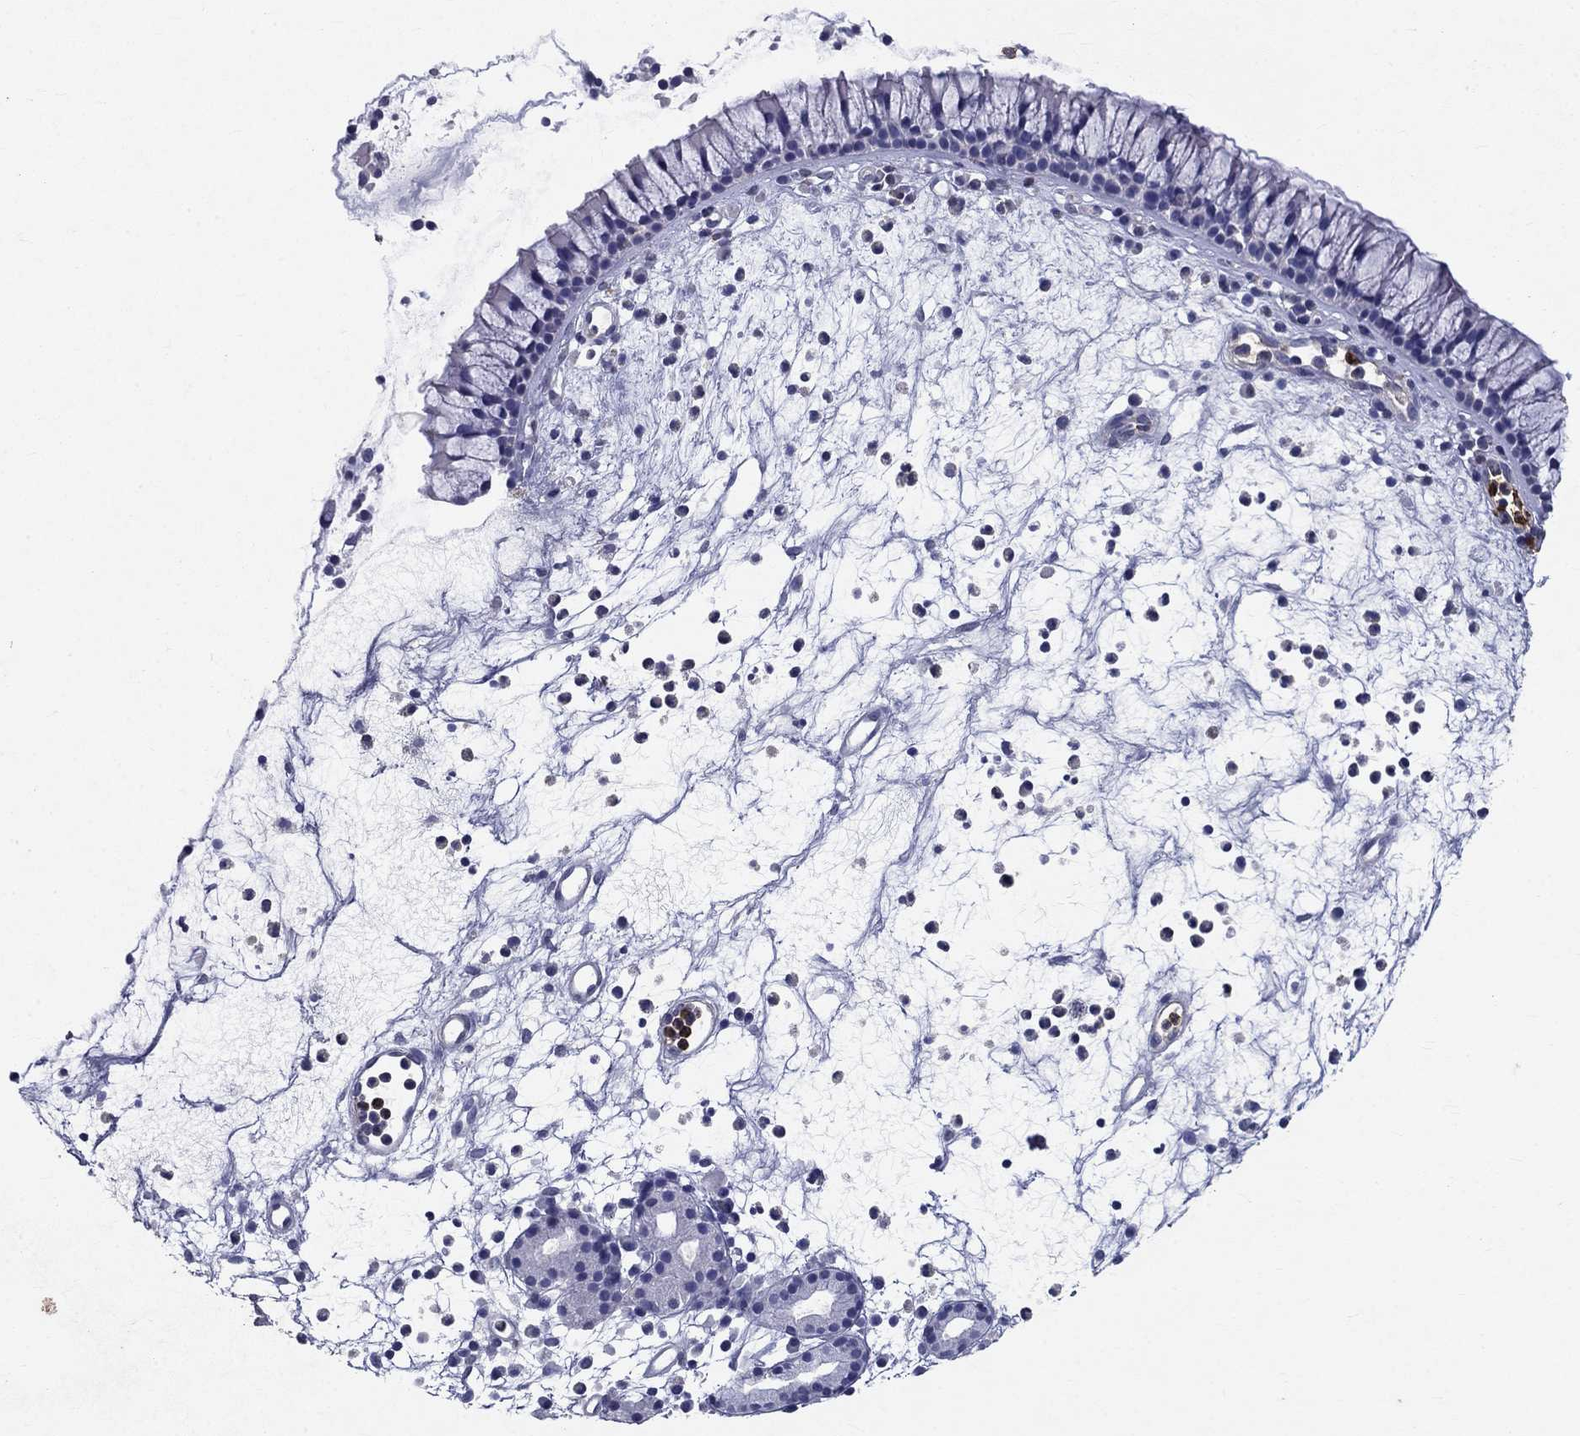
{"staining": {"intensity": "negative", "quantity": "none", "location": "none"}, "tissue": "nasopharynx", "cell_type": "Respiratory epithelial cells", "image_type": "normal", "snomed": [{"axis": "morphology", "description": "Normal tissue, NOS"}, {"axis": "topography", "description": "Nasopharynx"}], "caption": "This photomicrograph is of normal nasopharynx stained with immunohistochemistry (IHC) to label a protein in brown with the nuclei are counter-stained blue. There is no expression in respiratory epithelial cells. Nuclei are stained in blue.", "gene": "IGSF8", "patient": {"sex": "male", "age": 77}}